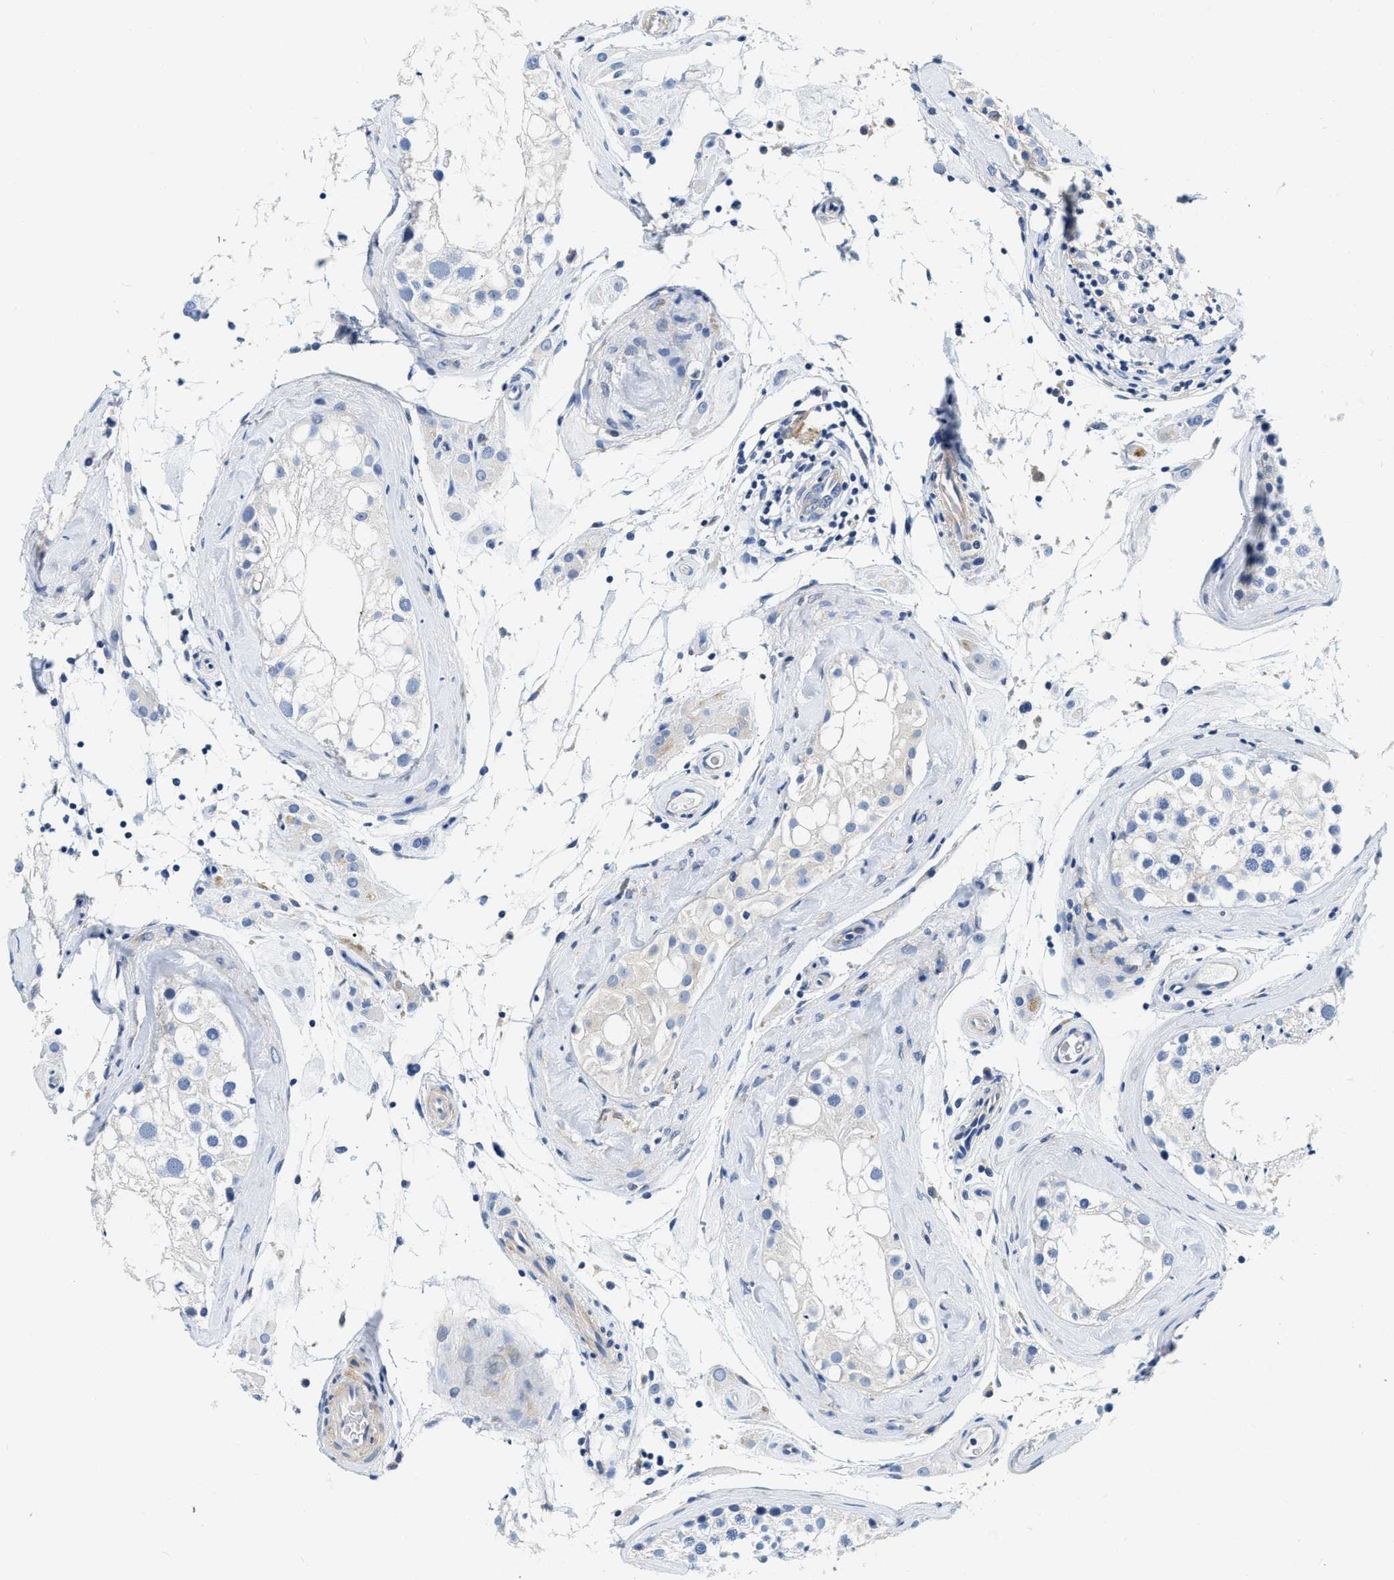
{"staining": {"intensity": "negative", "quantity": "none", "location": "none"}, "tissue": "testis", "cell_type": "Cells in seminiferous ducts", "image_type": "normal", "snomed": [{"axis": "morphology", "description": "Normal tissue, NOS"}, {"axis": "topography", "description": "Testis"}], "caption": "The immunohistochemistry image has no significant positivity in cells in seminiferous ducts of testis. (DAB immunohistochemistry (IHC), high magnification).", "gene": "EIF2AK2", "patient": {"sex": "male", "age": 46}}